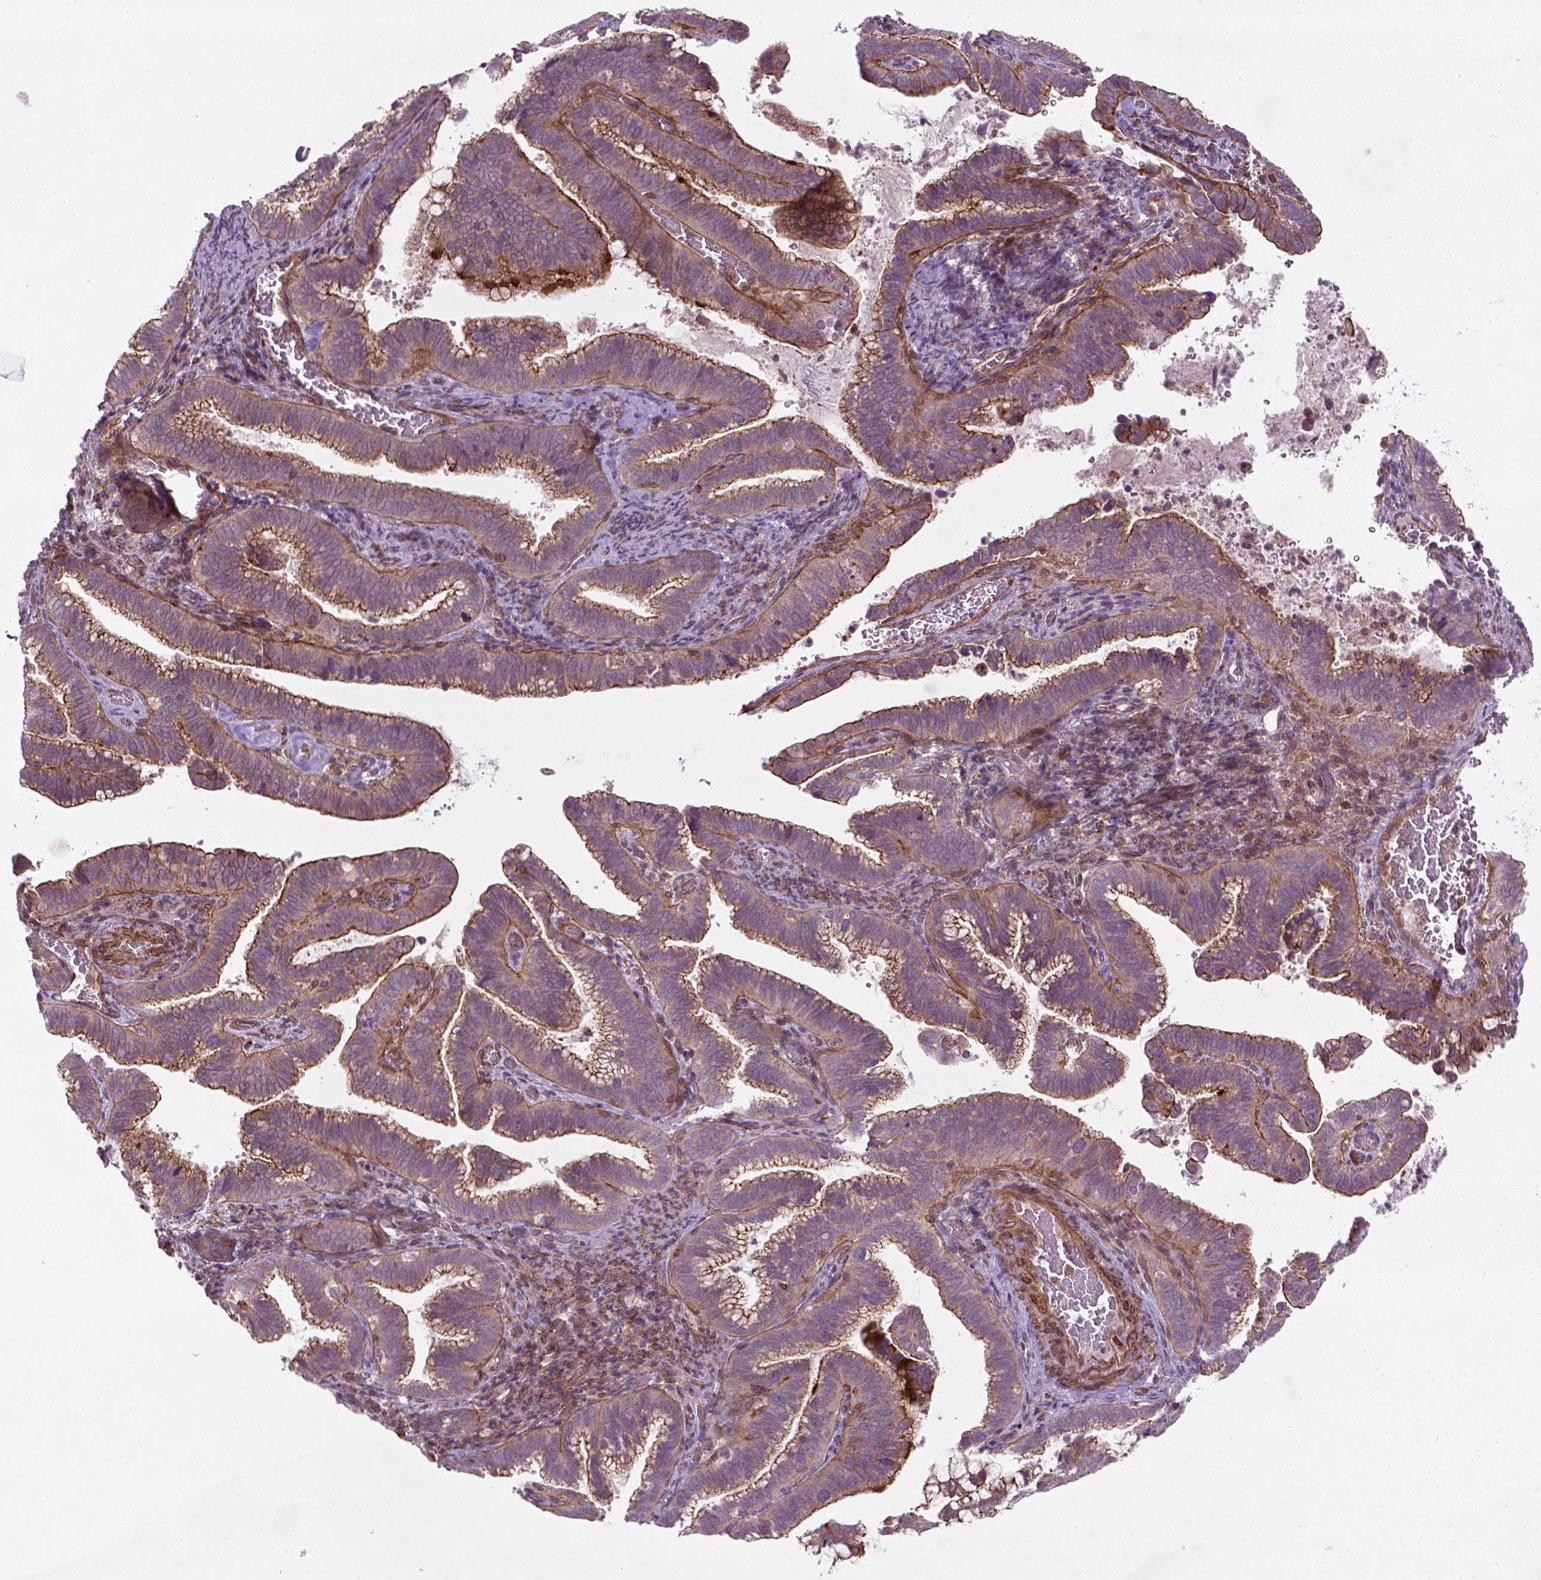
{"staining": {"intensity": "moderate", "quantity": "25%-75%", "location": "cytoplasmic/membranous"}, "tissue": "cervical cancer", "cell_type": "Tumor cells", "image_type": "cancer", "snomed": [{"axis": "morphology", "description": "Adenocarcinoma, NOS"}, {"axis": "topography", "description": "Cervix"}], "caption": "The immunohistochemical stain shows moderate cytoplasmic/membranous positivity in tumor cells of cervical cancer (adenocarcinoma) tissue.", "gene": "TCHP", "patient": {"sex": "female", "age": 61}}